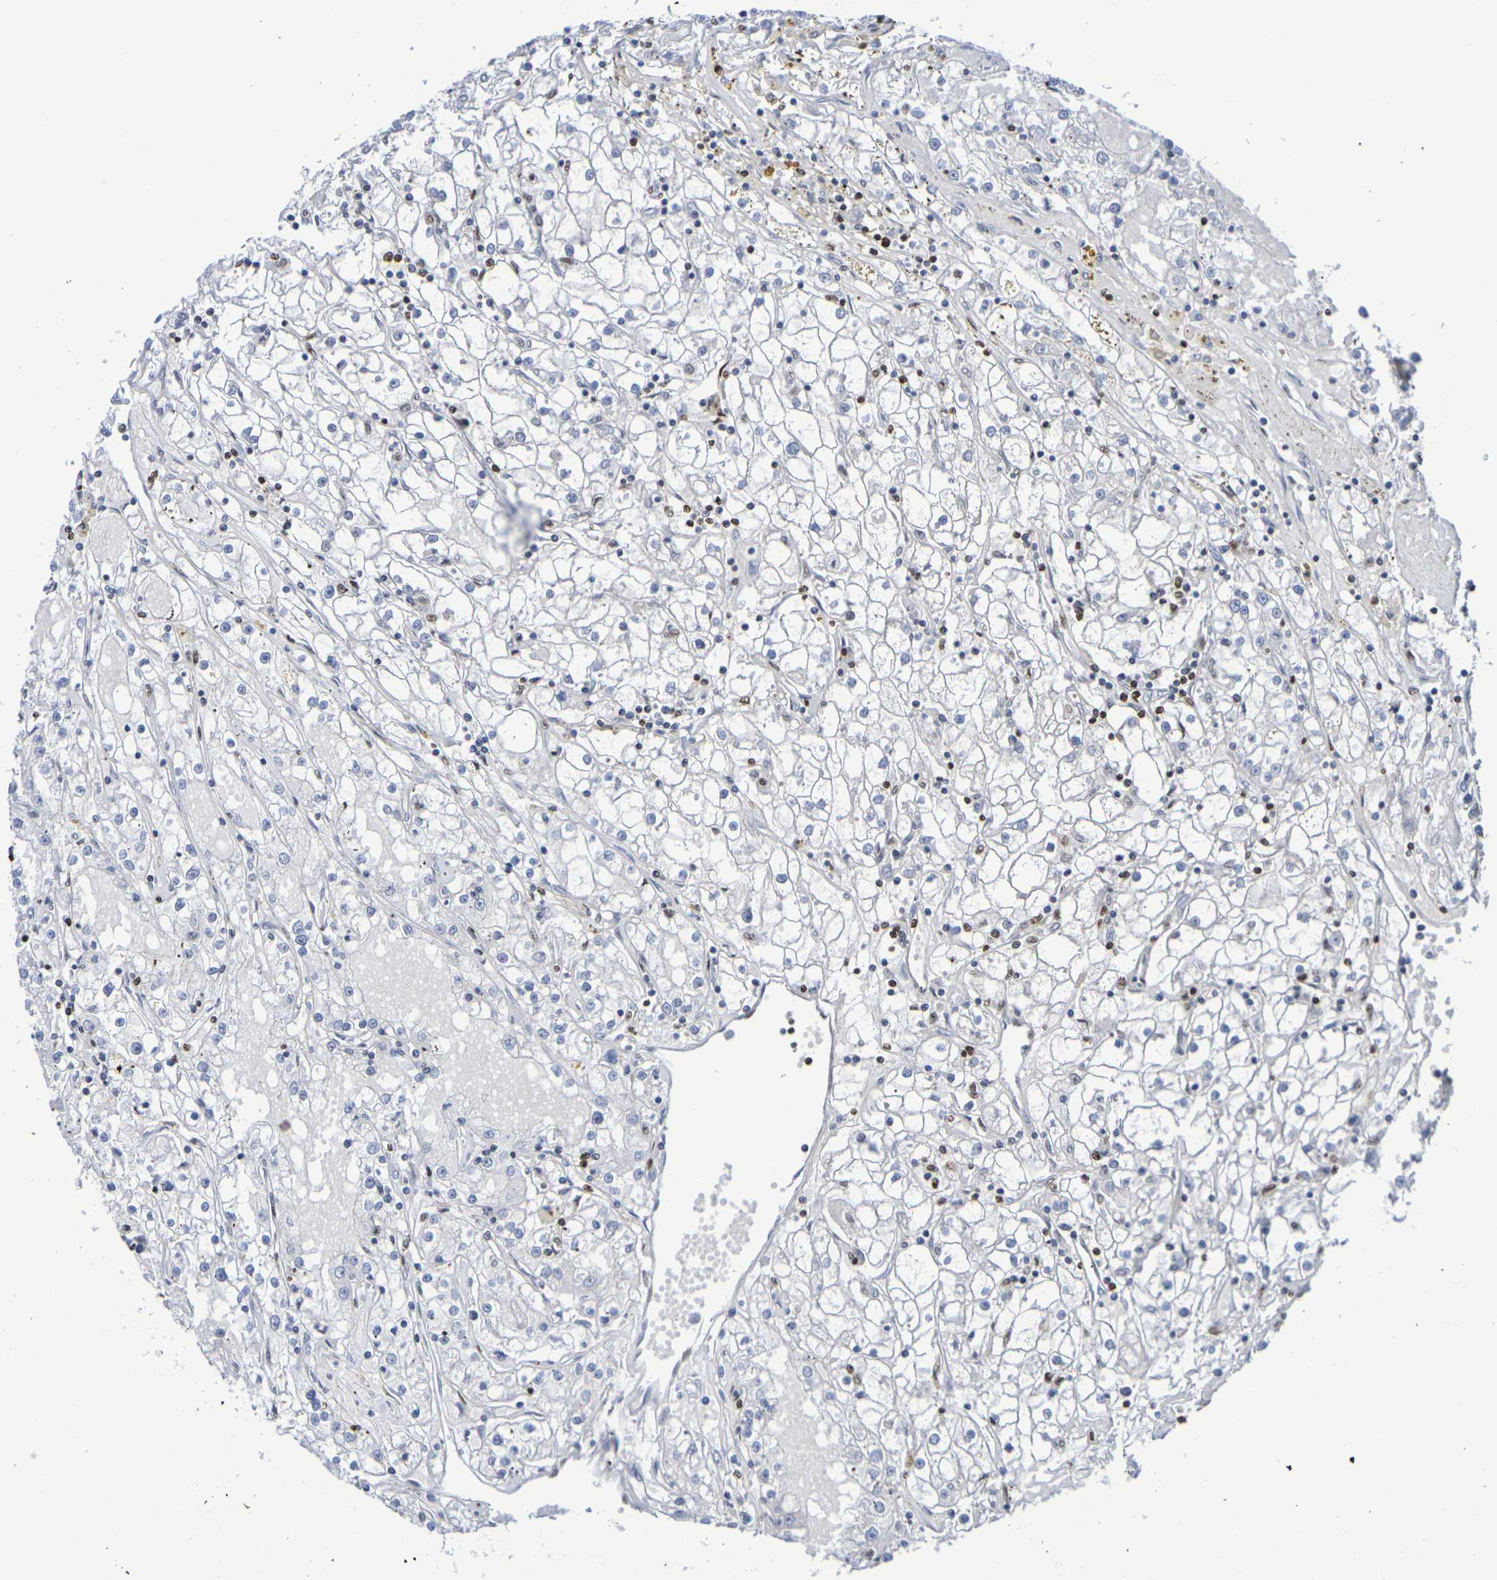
{"staining": {"intensity": "negative", "quantity": "none", "location": "none"}, "tissue": "renal cancer", "cell_type": "Tumor cells", "image_type": "cancer", "snomed": [{"axis": "morphology", "description": "Adenocarcinoma, NOS"}, {"axis": "topography", "description": "Kidney"}], "caption": "Tumor cells are negative for brown protein staining in renal cancer (adenocarcinoma).", "gene": "H1-5", "patient": {"sex": "male", "age": 56}}